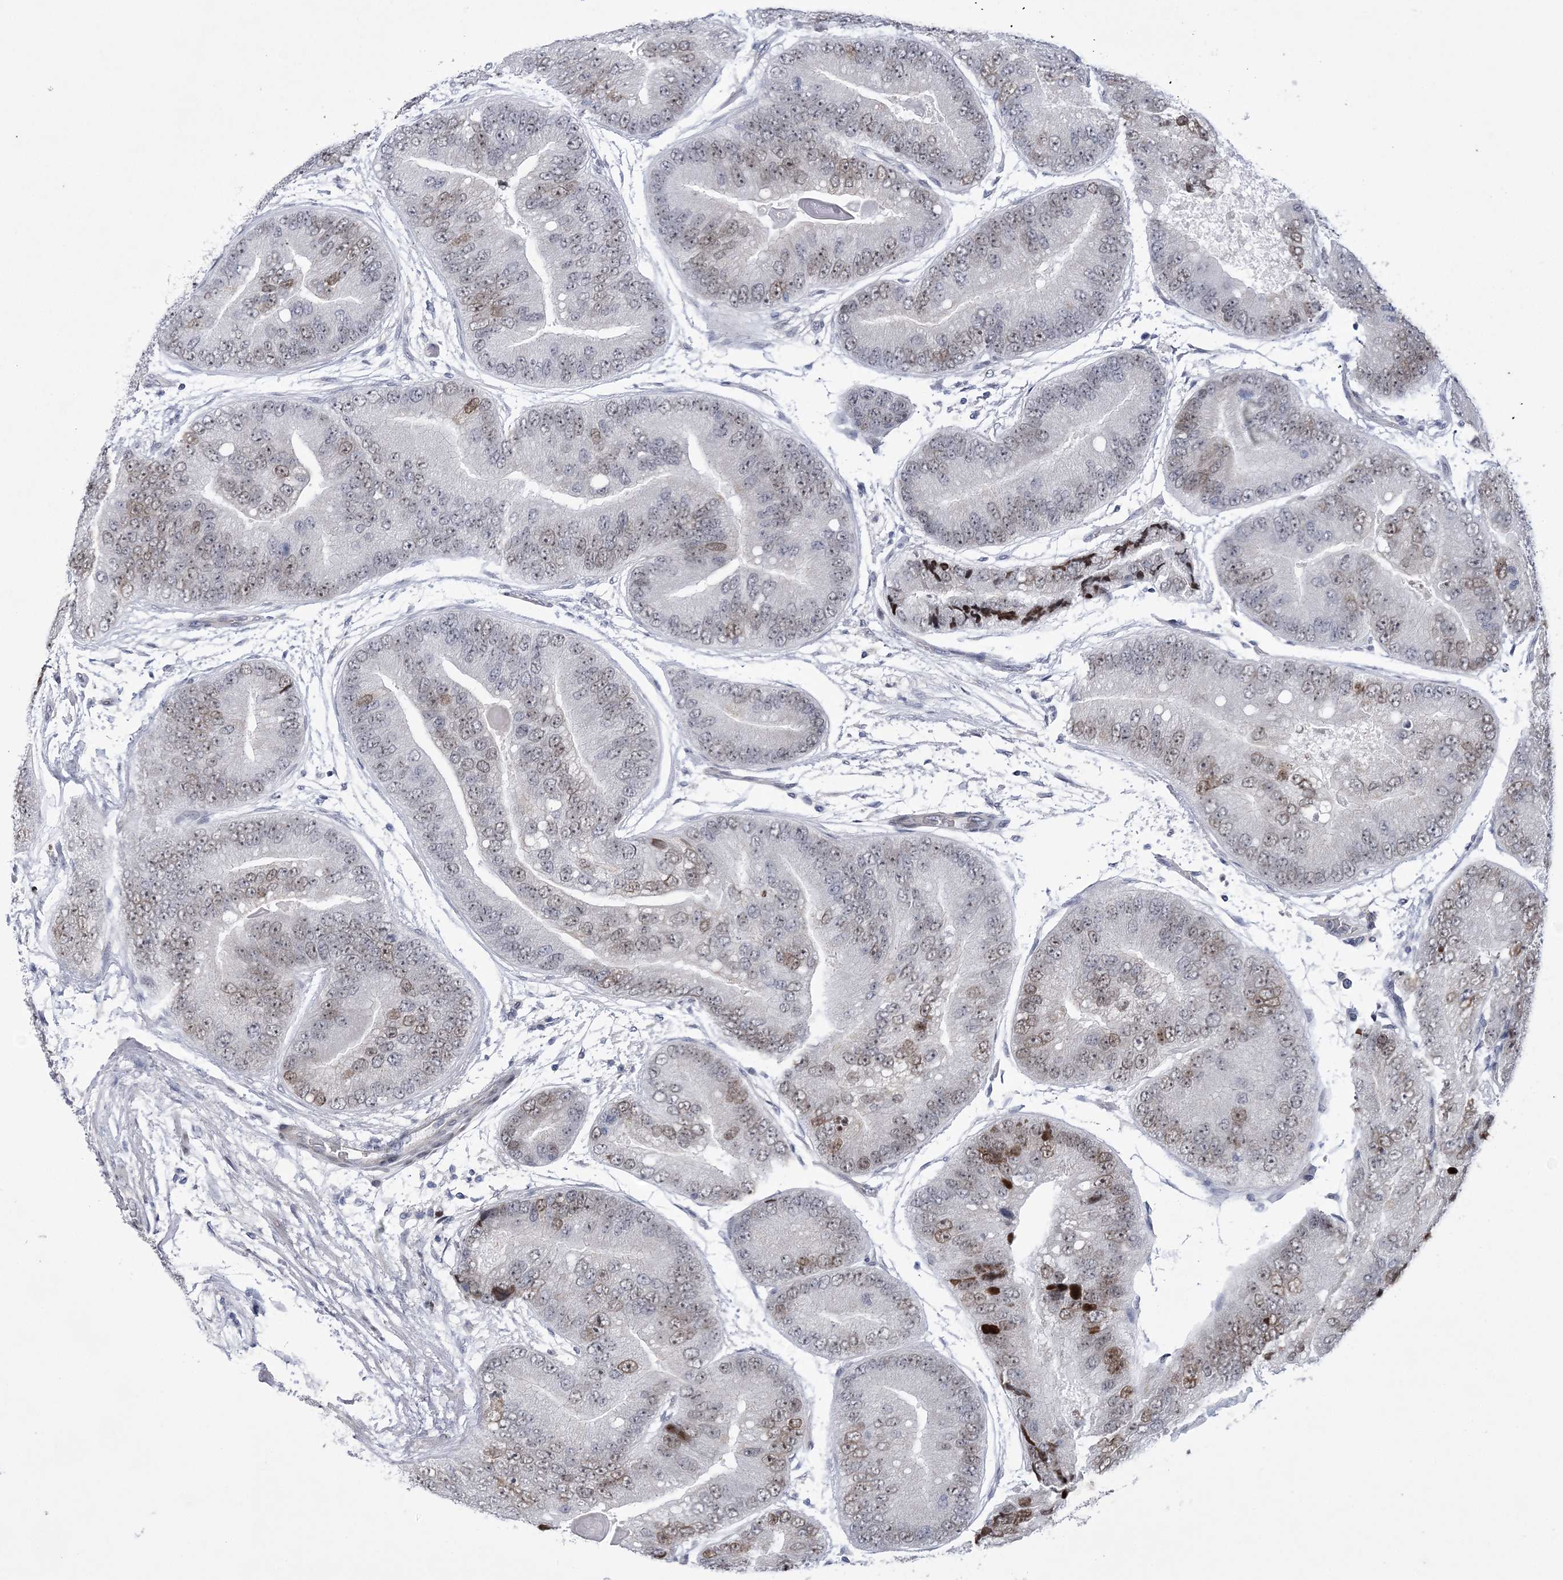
{"staining": {"intensity": "moderate", "quantity": "25%-75%", "location": "nuclear"}, "tissue": "prostate cancer", "cell_type": "Tumor cells", "image_type": "cancer", "snomed": [{"axis": "morphology", "description": "Adenocarcinoma, High grade"}, {"axis": "topography", "description": "Prostate"}], "caption": "Immunohistochemistry (IHC) histopathology image of adenocarcinoma (high-grade) (prostate) stained for a protein (brown), which exhibits medium levels of moderate nuclear staining in about 25%-75% of tumor cells.", "gene": "HOMEZ", "patient": {"sex": "male", "age": 70}}